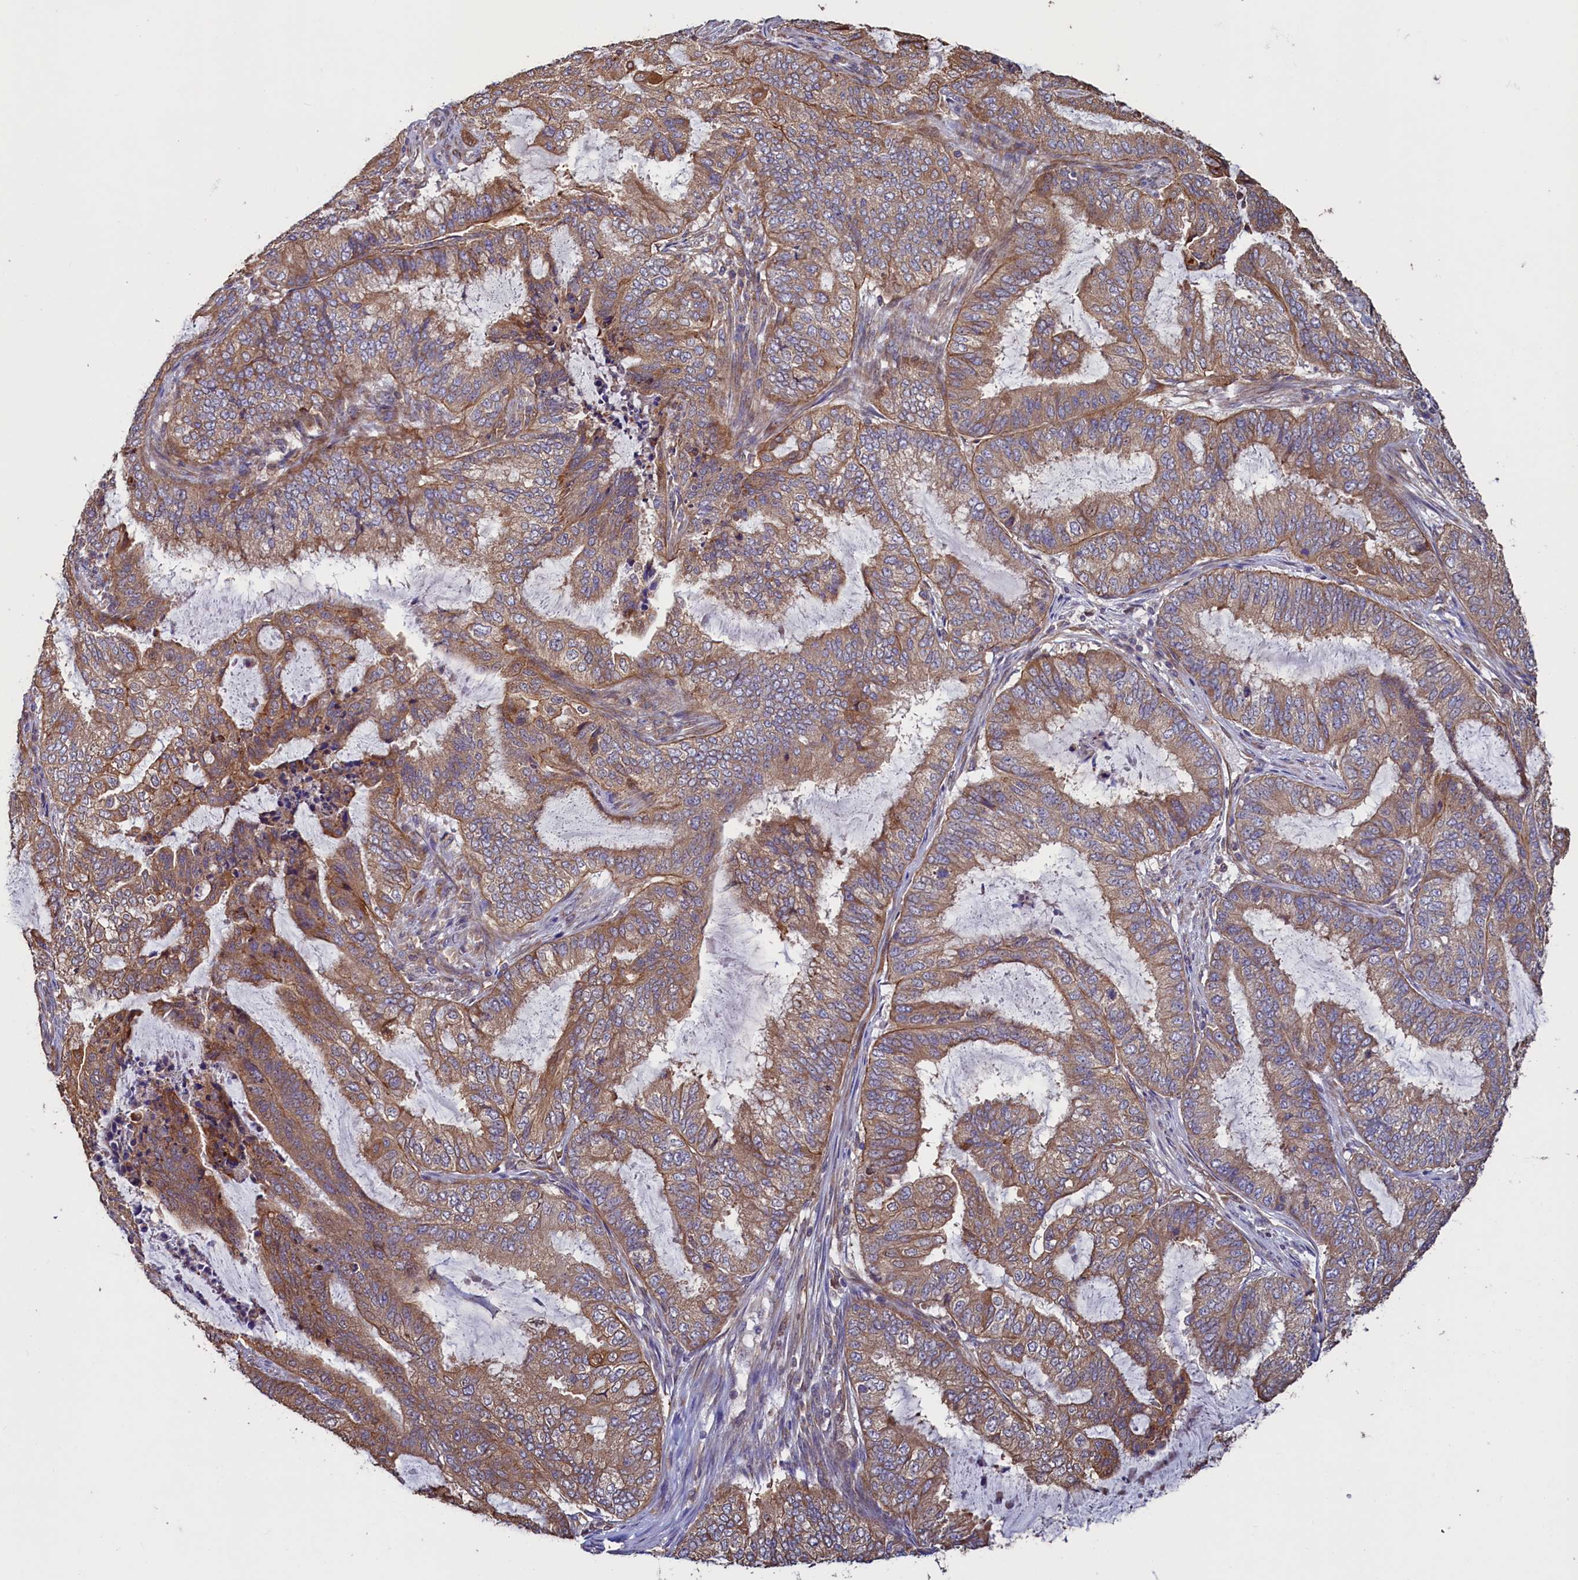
{"staining": {"intensity": "moderate", "quantity": ">75%", "location": "cytoplasmic/membranous"}, "tissue": "endometrial cancer", "cell_type": "Tumor cells", "image_type": "cancer", "snomed": [{"axis": "morphology", "description": "Adenocarcinoma, NOS"}, {"axis": "topography", "description": "Endometrium"}], "caption": "Immunohistochemistry (IHC) staining of endometrial adenocarcinoma, which shows medium levels of moderate cytoplasmic/membranous expression in approximately >75% of tumor cells indicating moderate cytoplasmic/membranous protein staining. The staining was performed using DAB (brown) for protein detection and nuclei were counterstained in hematoxylin (blue).", "gene": "ATXN2L", "patient": {"sex": "female", "age": 51}}